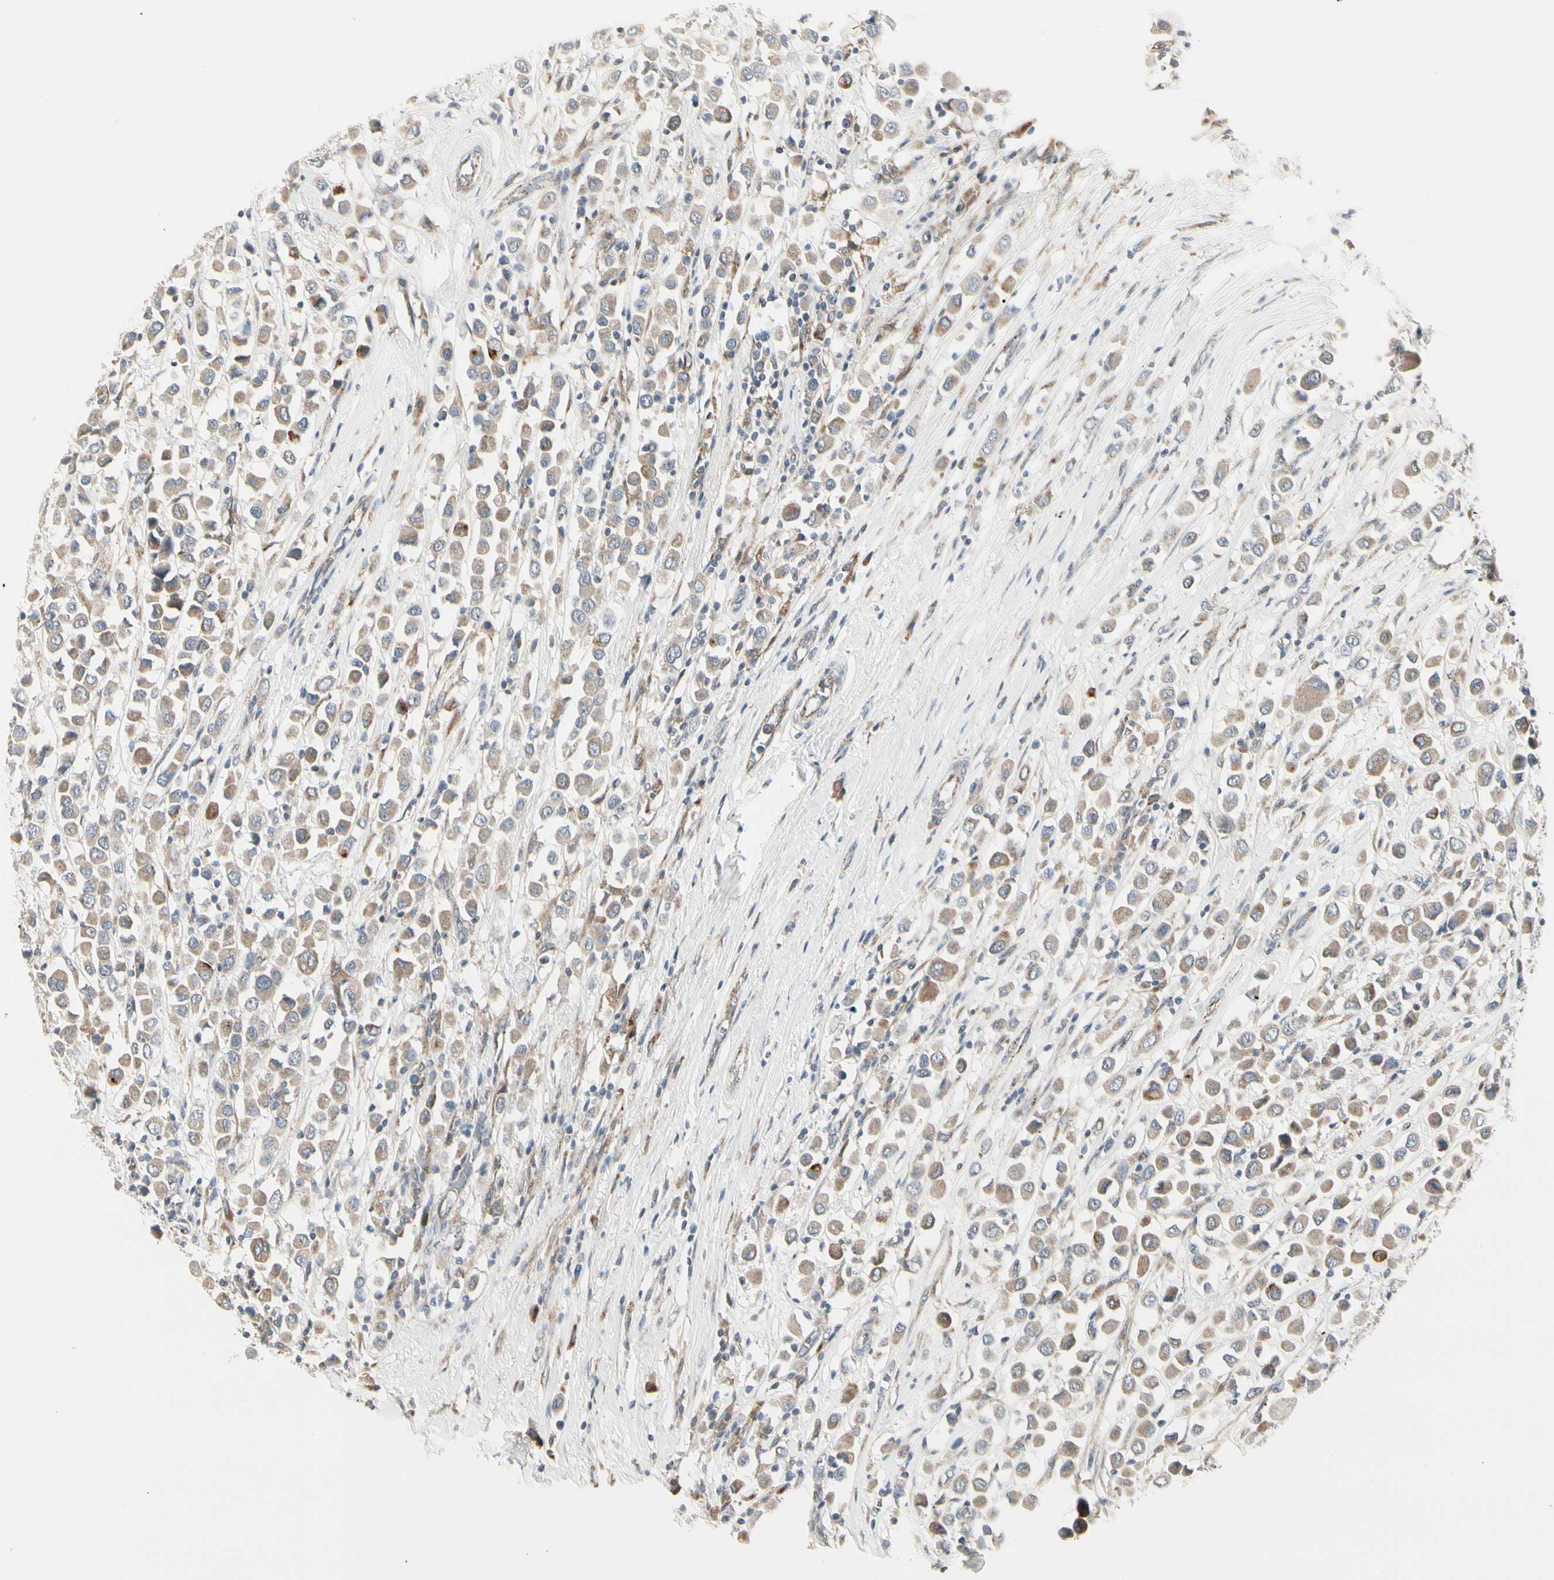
{"staining": {"intensity": "weak", "quantity": ">75%", "location": "cytoplasmic/membranous"}, "tissue": "breast cancer", "cell_type": "Tumor cells", "image_type": "cancer", "snomed": [{"axis": "morphology", "description": "Duct carcinoma"}, {"axis": "topography", "description": "Breast"}], "caption": "Invasive ductal carcinoma (breast) stained with IHC shows weak cytoplasmic/membranous staining in approximately >75% of tumor cells.", "gene": "GRN", "patient": {"sex": "female", "age": 61}}